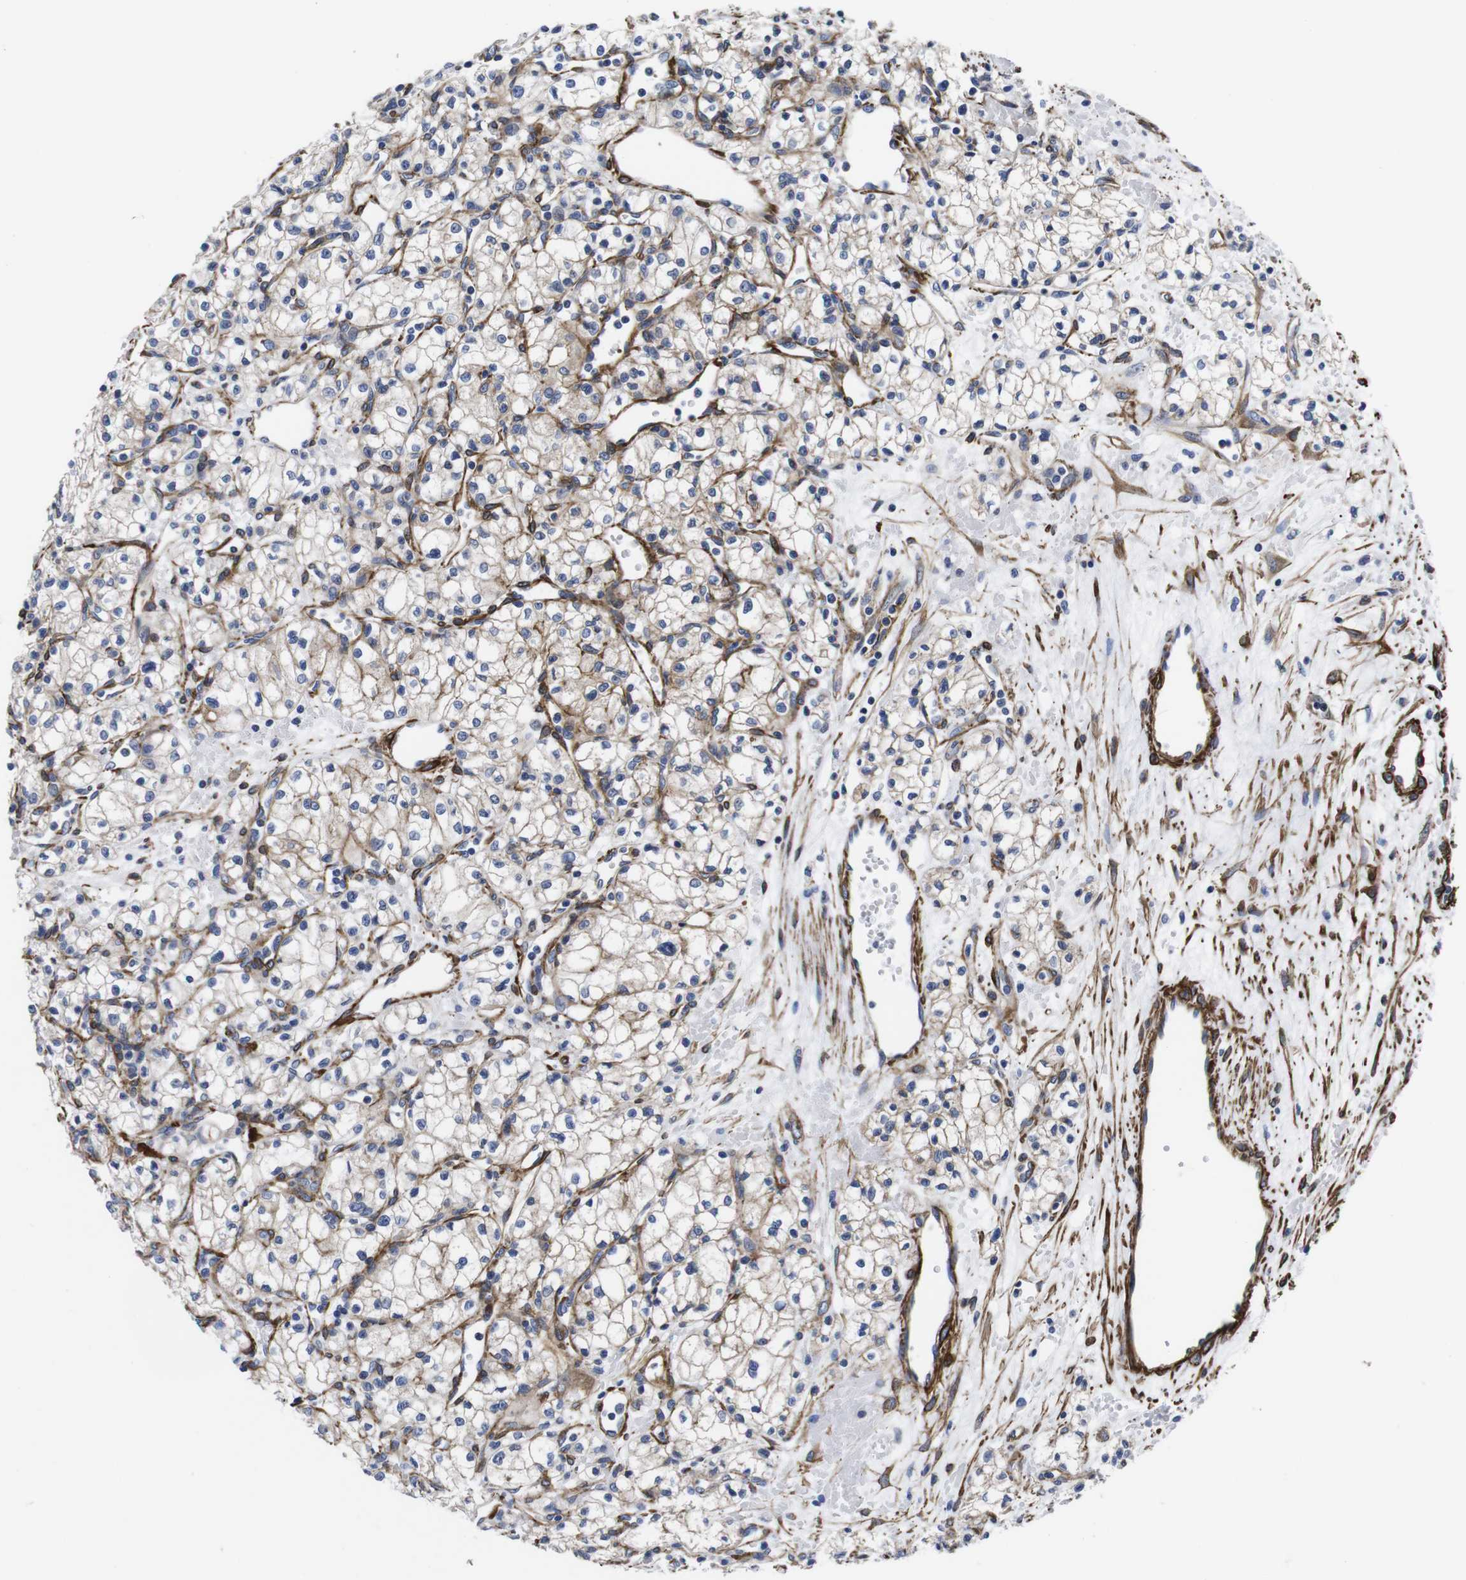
{"staining": {"intensity": "weak", "quantity": "<25%", "location": "cytoplasmic/membranous"}, "tissue": "renal cancer", "cell_type": "Tumor cells", "image_type": "cancer", "snomed": [{"axis": "morphology", "description": "Normal tissue, NOS"}, {"axis": "morphology", "description": "Adenocarcinoma, NOS"}, {"axis": "topography", "description": "Kidney"}], "caption": "This is an IHC image of renal cancer (adenocarcinoma). There is no staining in tumor cells.", "gene": "WNT10A", "patient": {"sex": "male", "age": 59}}